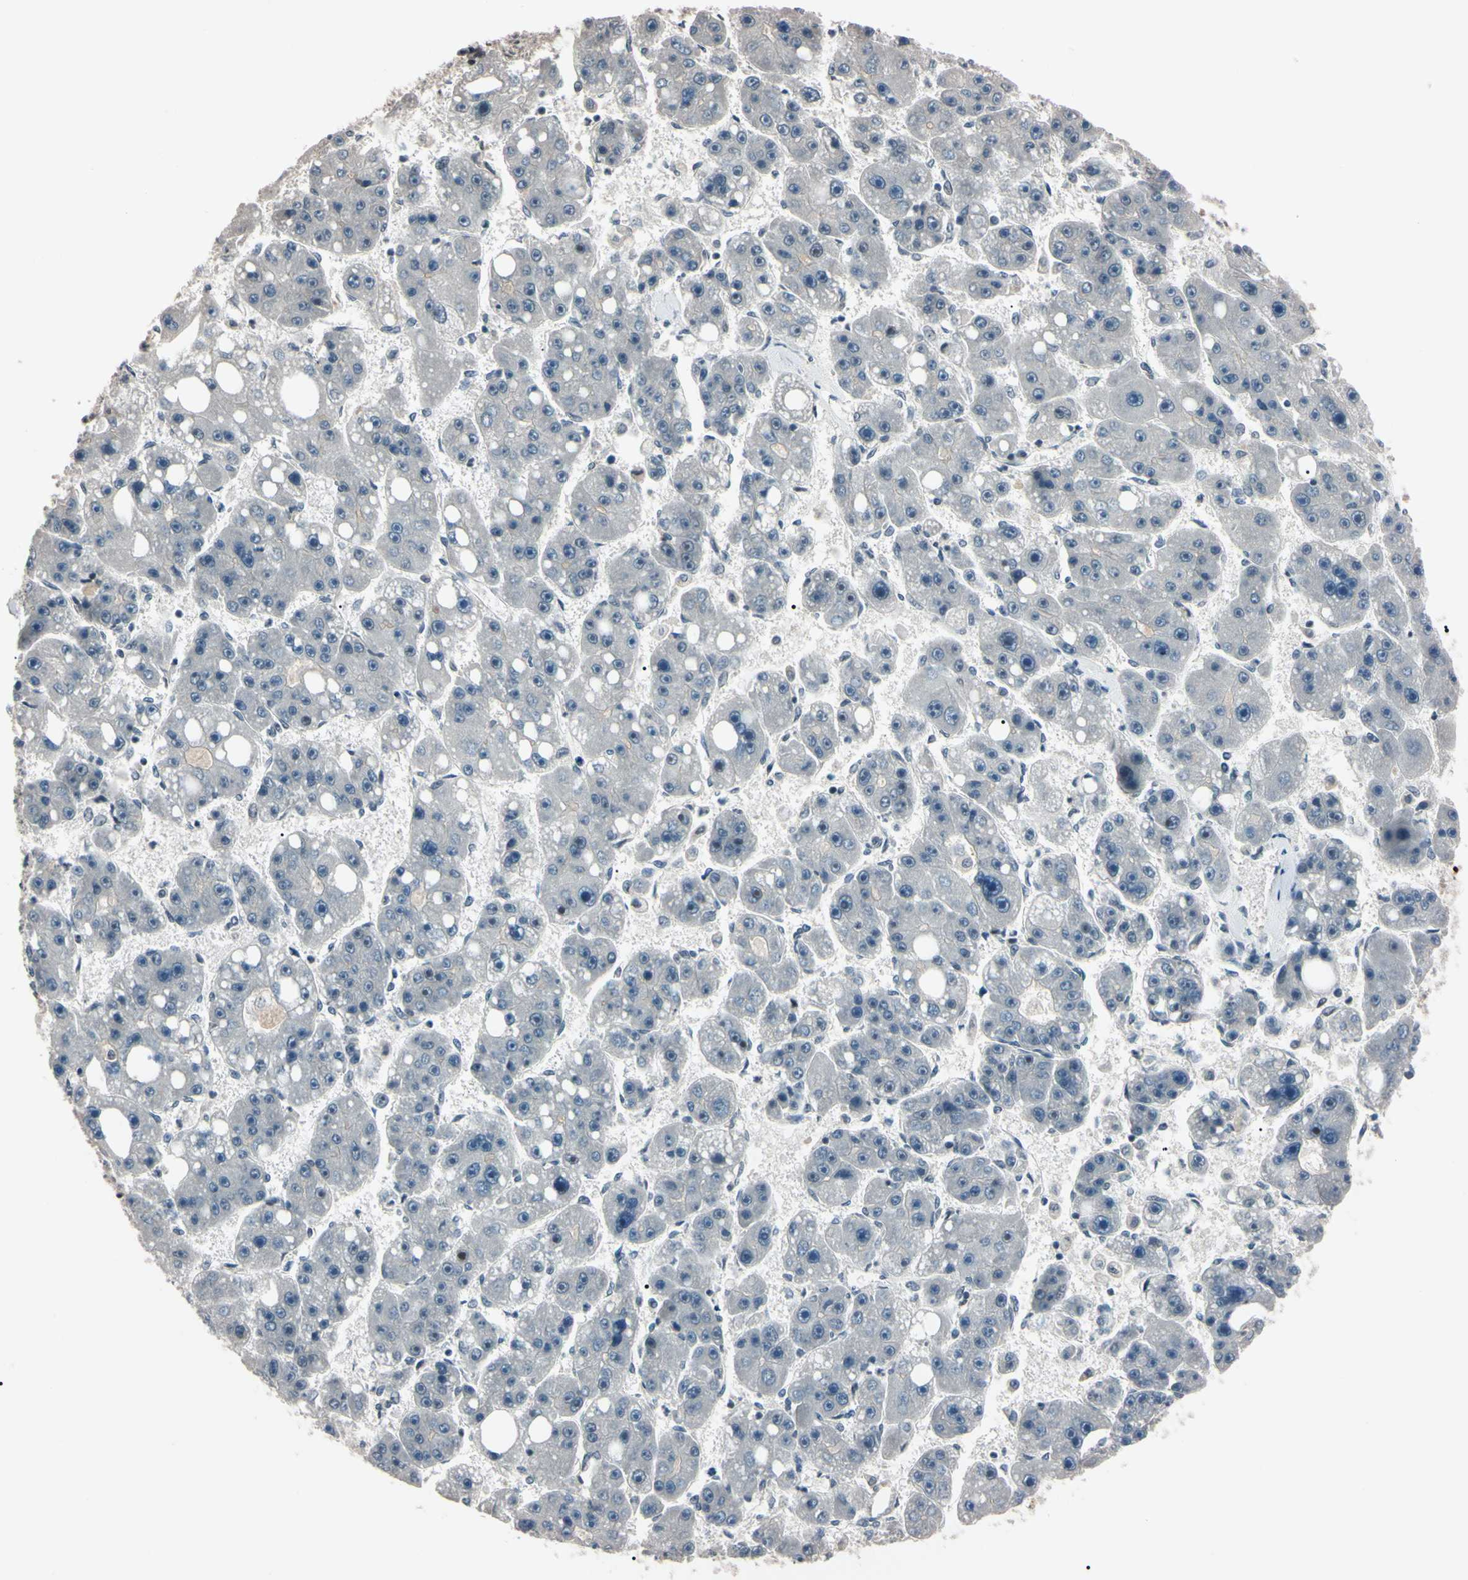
{"staining": {"intensity": "negative", "quantity": "none", "location": "none"}, "tissue": "liver cancer", "cell_type": "Tumor cells", "image_type": "cancer", "snomed": [{"axis": "morphology", "description": "Carcinoma, Hepatocellular, NOS"}, {"axis": "topography", "description": "Liver"}], "caption": "Immunohistochemistry (IHC) histopathology image of human liver hepatocellular carcinoma stained for a protein (brown), which exhibits no positivity in tumor cells.", "gene": "YY1", "patient": {"sex": "female", "age": 61}}